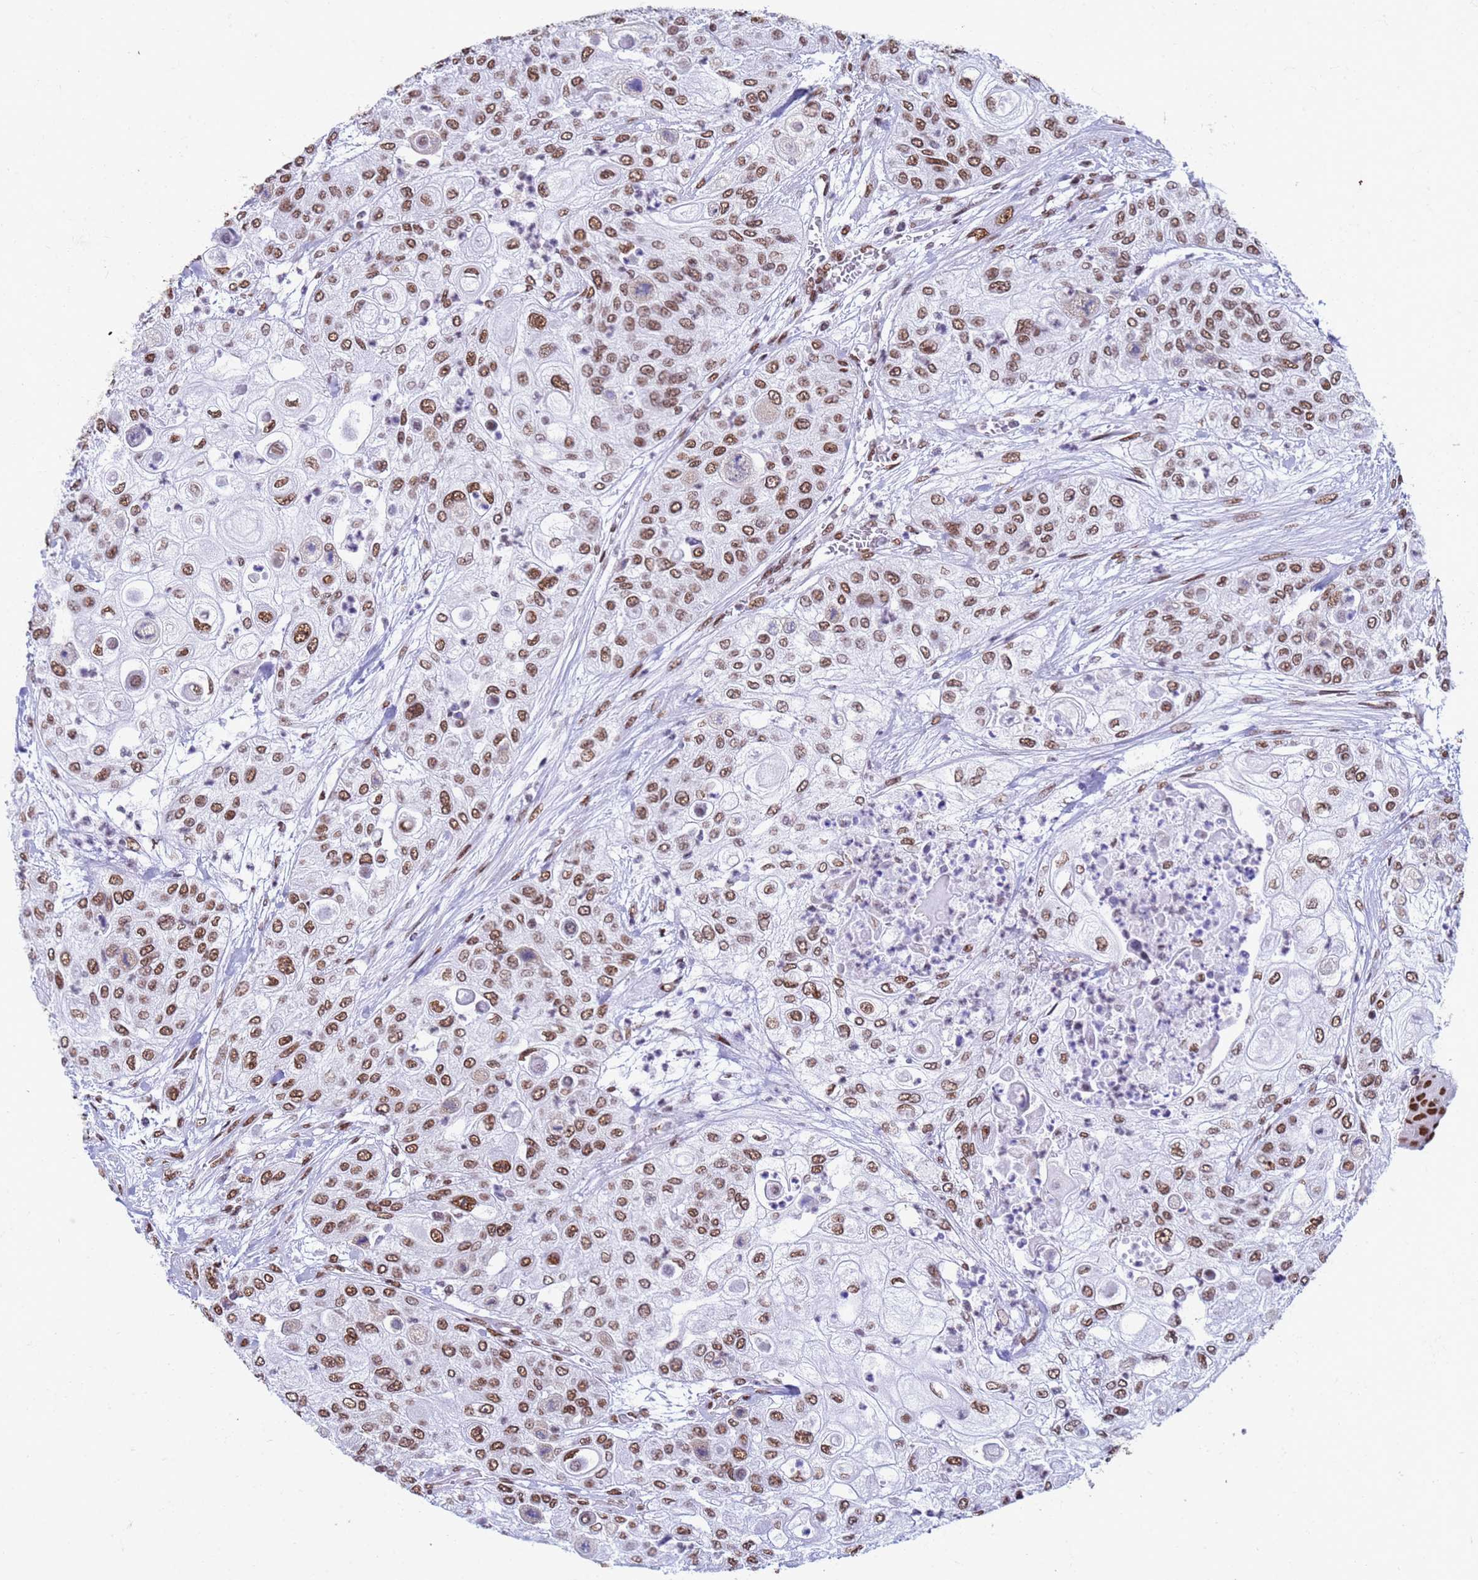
{"staining": {"intensity": "moderate", "quantity": ">75%", "location": "nuclear"}, "tissue": "urothelial cancer", "cell_type": "Tumor cells", "image_type": "cancer", "snomed": [{"axis": "morphology", "description": "Urothelial carcinoma, High grade"}, {"axis": "topography", "description": "Urinary bladder"}], "caption": "Brown immunohistochemical staining in human high-grade urothelial carcinoma reveals moderate nuclear positivity in approximately >75% of tumor cells. The protein of interest is stained brown, and the nuclei are stained in blue (DAB (3,3'-diaminobenzidine) IHC with brightfield microscopy, high magnification).", "gene": "FAM170B", "patient": {"sex": "female", "age": 79}}